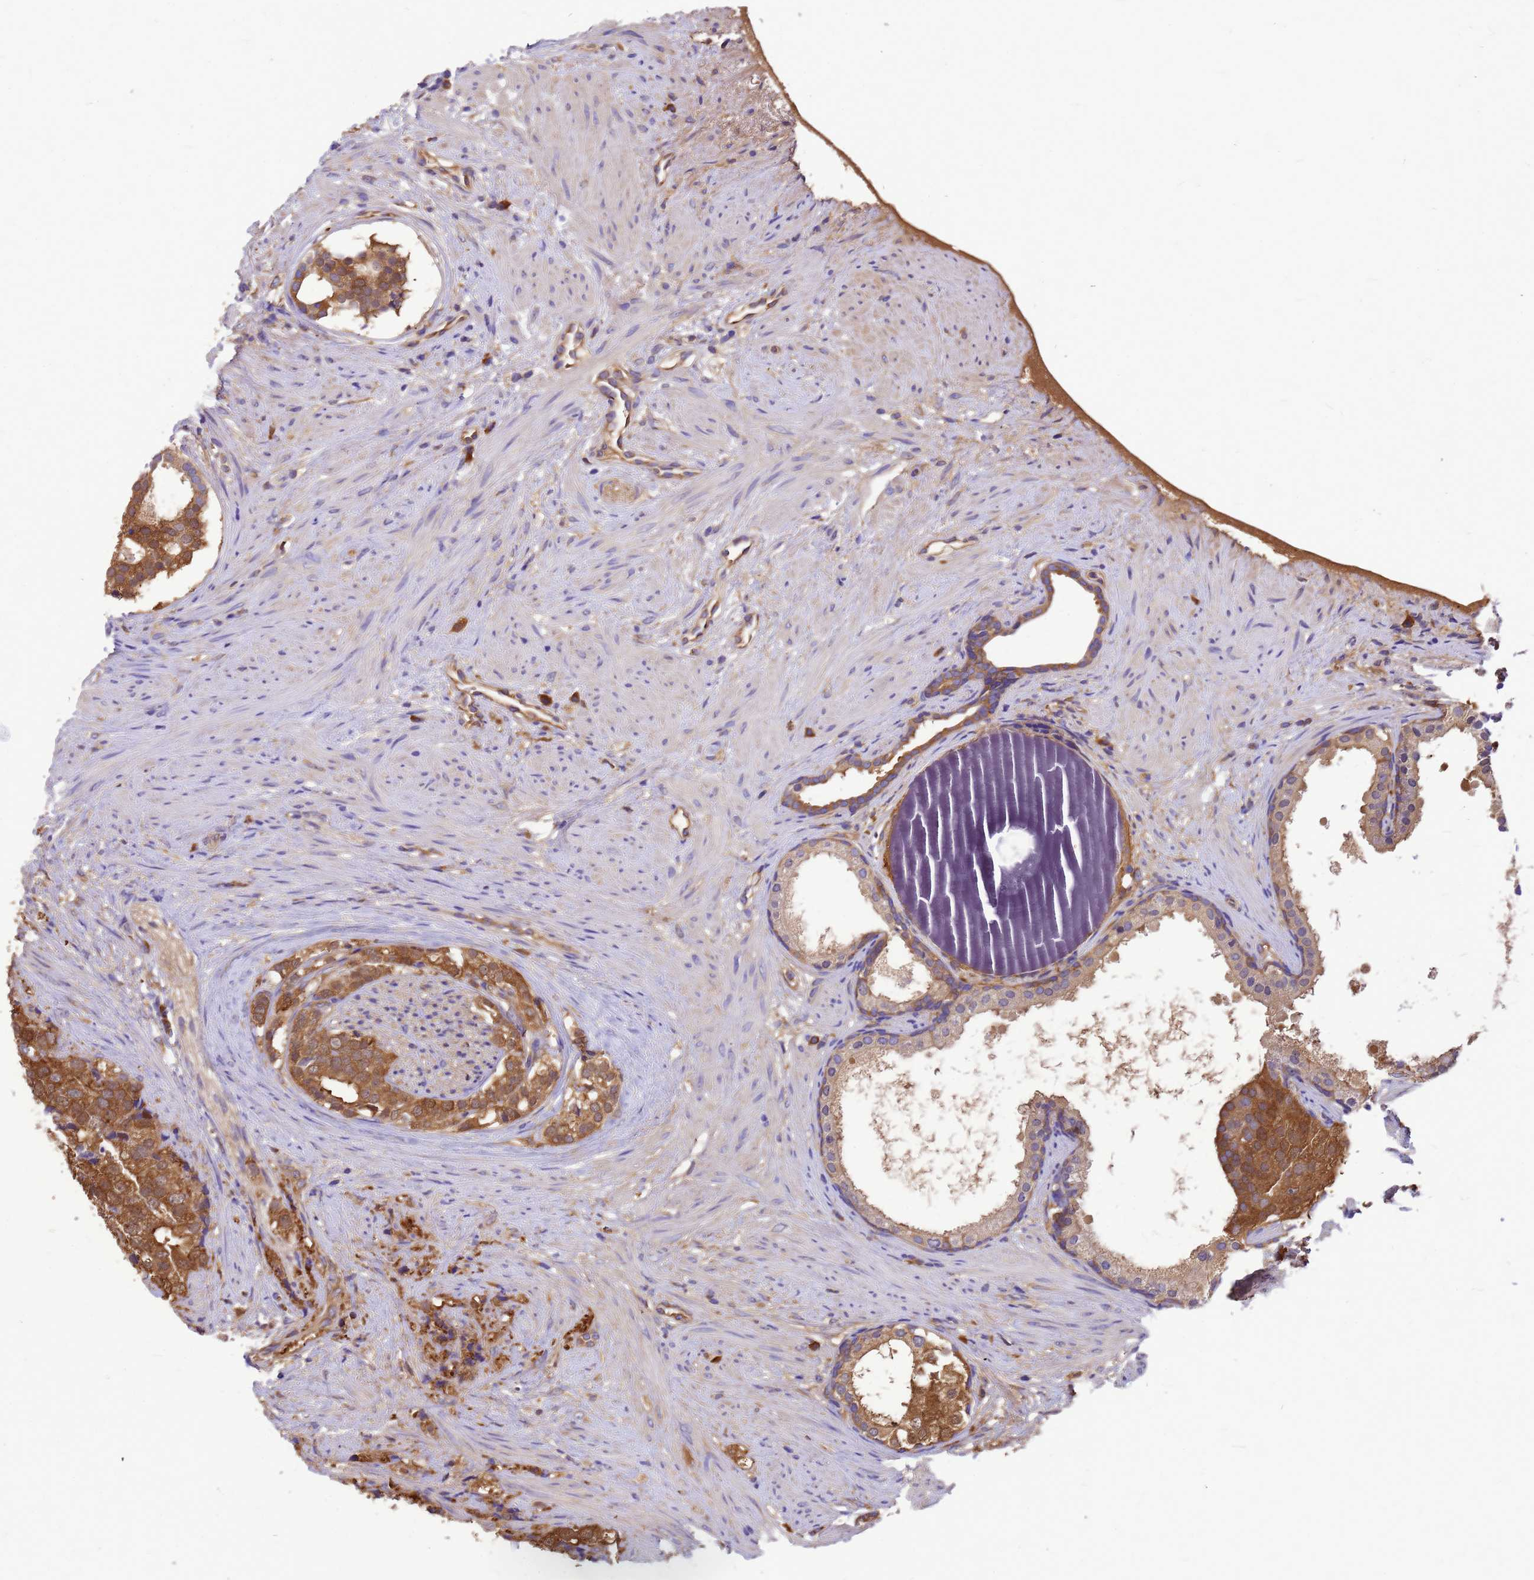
{"staining": {"intensity": "moderate", "quantity": ">75%", "location": "cytoplasmic/membranous"}, "tissue": "prostate cancer", "cell_type": "Tumor cells", "image_type": "cancer", "snomed": [{"axis": "morphology", "description": "Adenocarcinoma, High grade"}, {"axis": "topography", "description": "Prostate"}], "caption": "DAB (3,3'-diaminobenzidine) immunohistochemical staining of adenocarcinoma (high-grade) (prostate) displays moderate cytoplasmic/membranous protein positivity in about >75% of tumor cells. Nuclei are stained in blue.", "gene": "GID4", "patient": {"sex": "male", "age": 49}}